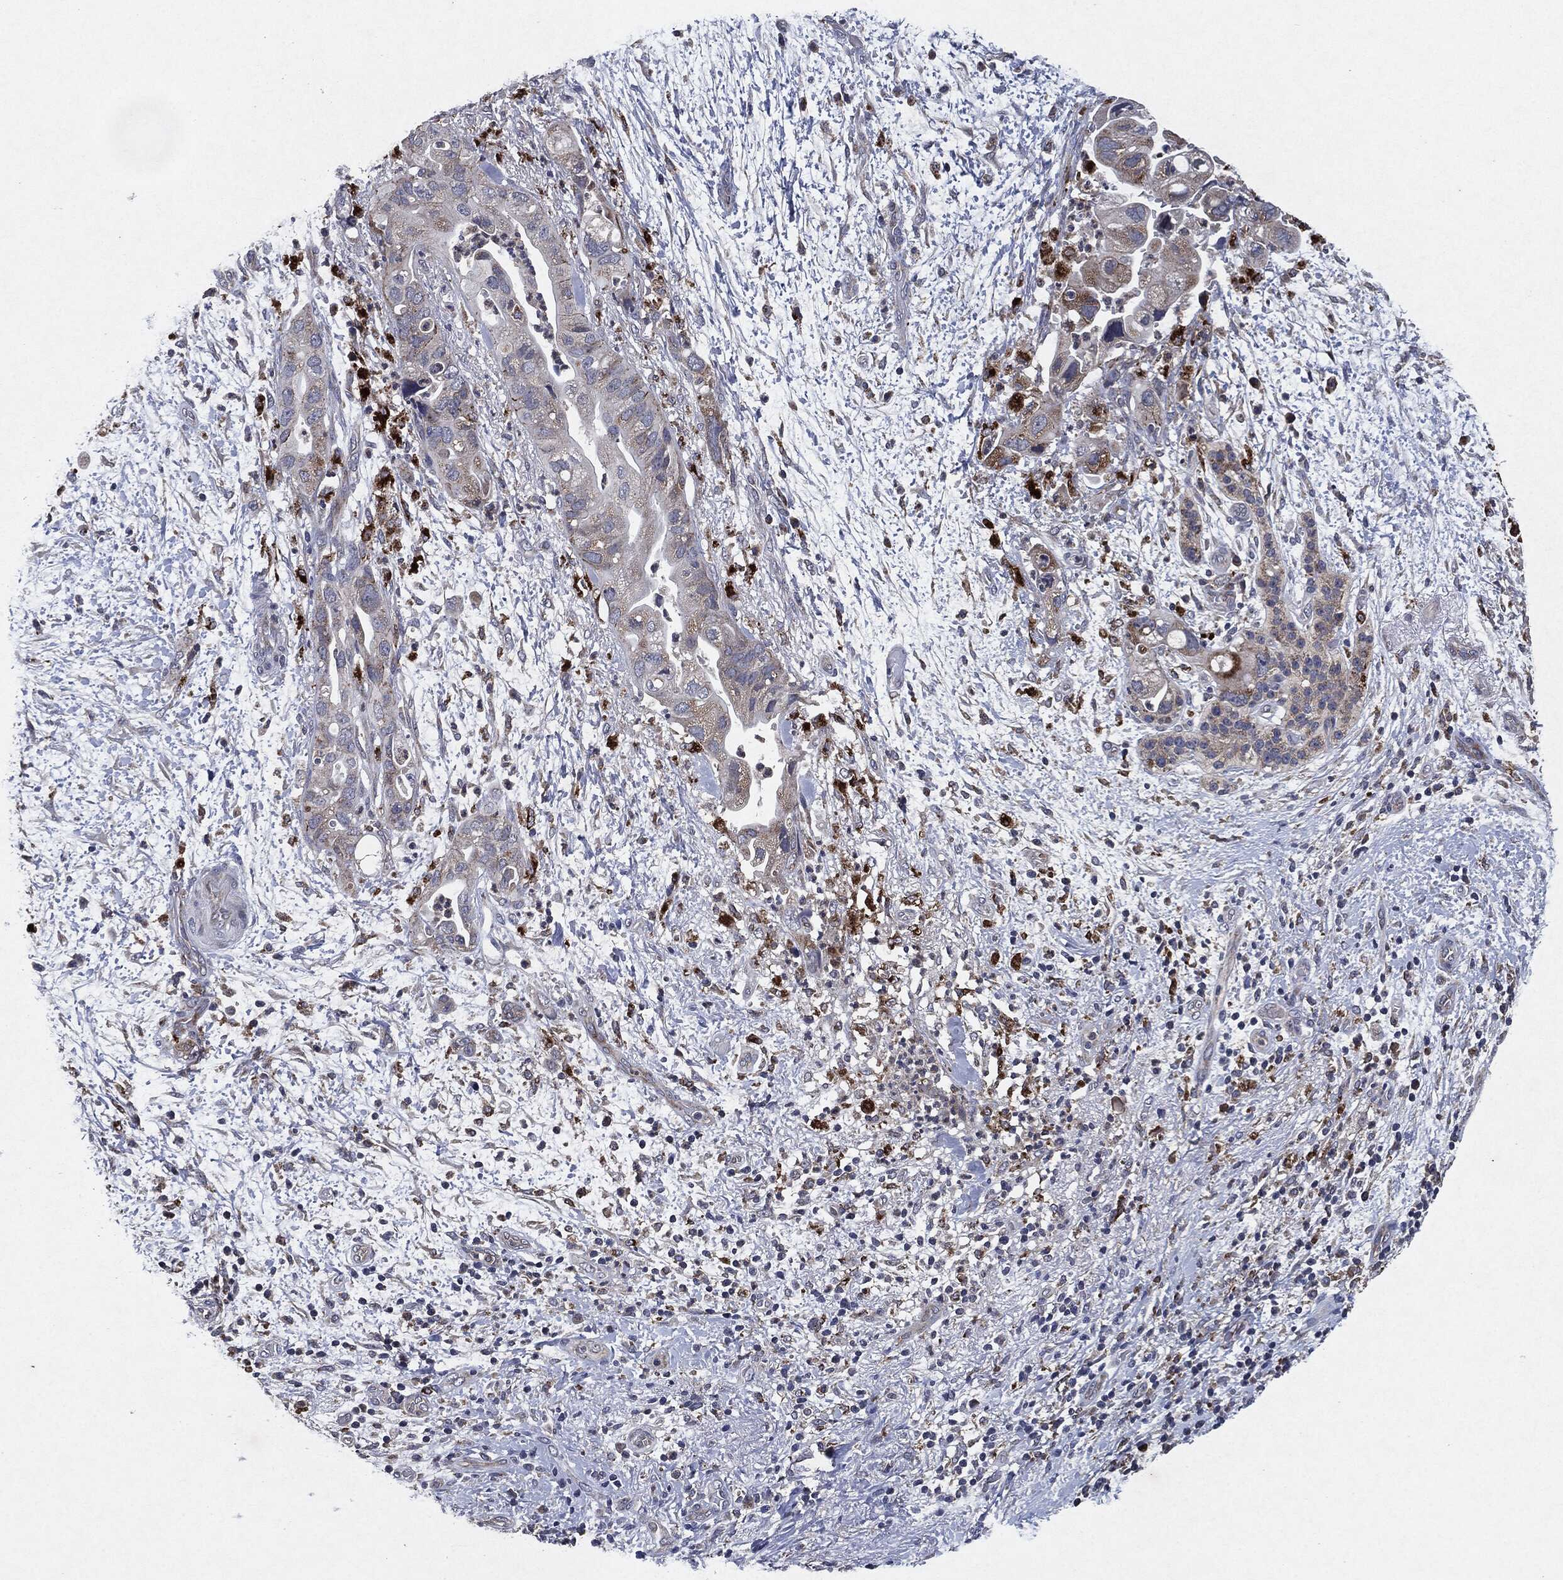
{"staining": {"intensity": "moderate", "quantity": "25%-75%", "location": "cytoplasmic/membranous"}, "tissue": "pancreatic cancer", "cell_type": "Tumor cells", "image_type": "cancer", "snomed": [{"axis": "morphology", "description": "Adenocarcinoma, NOS"}, {"axis": "topography", "description": "Pancreas"}], "caption": "Immunohistochemistry histopathology image of neoplastic tissue: pancreatic cancer stained using immunohistochemistry (IHC) shows medium levels of moderate protein expression localized specifically in the cytoplasmic/membranous of tumor cells, appearing as a cytoplasmic/membranous brown color.", "gene": "SLC31A2", "patient": {"sex": "female", "age": 72}}